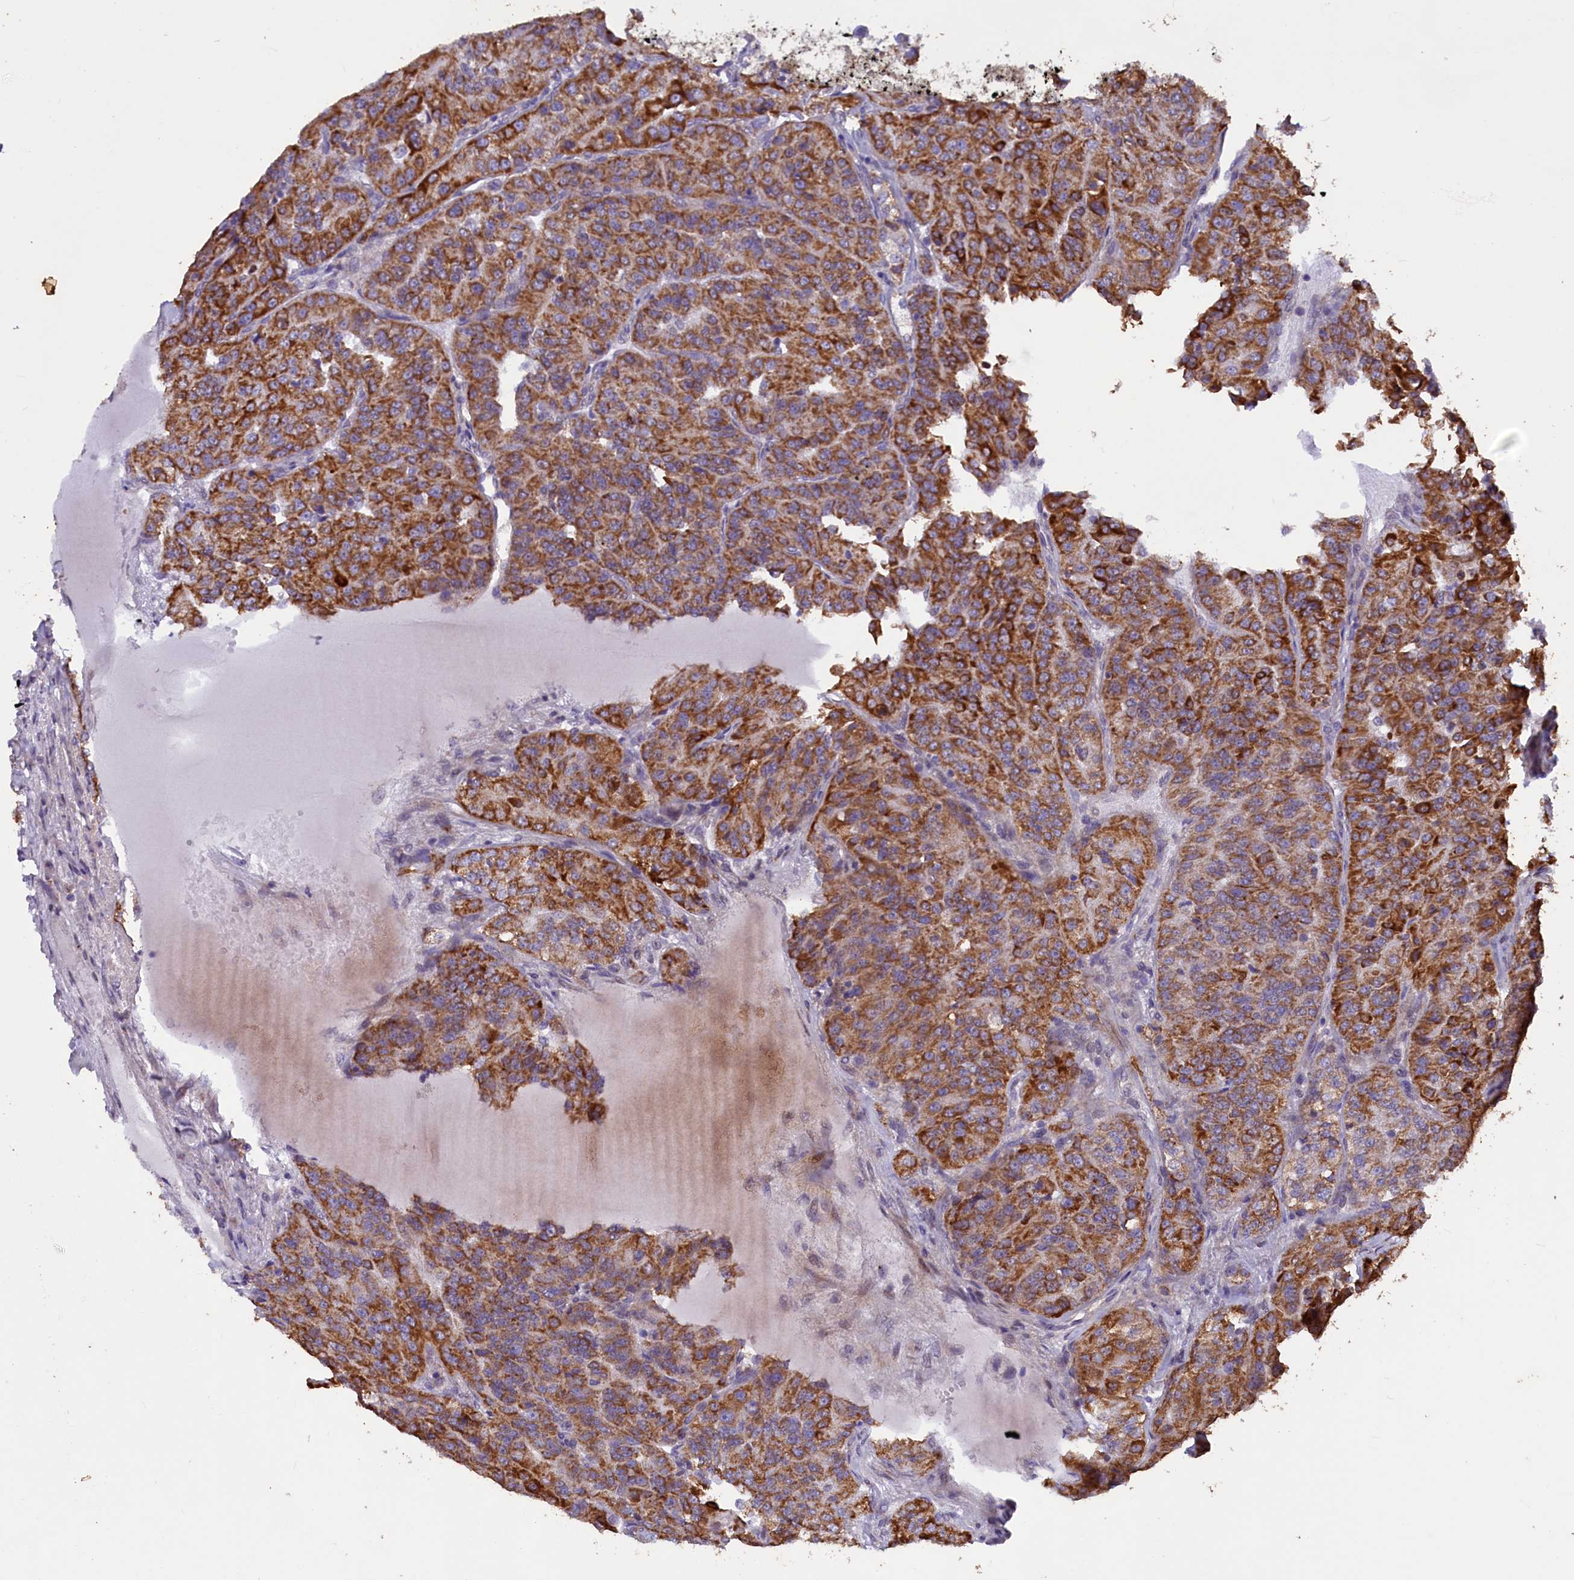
{"staining": {"intensity": "moderate", "quantity": ">75%", "location": "cytoplasmic/membranous"}, "tissue": "renal cancer", "cell_type": "Tumor cells", "image_type": "cancer", "snomed": [{"axis": "morphology", "description": "Adenocarcinoma, NOS"}, {"axis": "topography", "description": "Kidney"}], "caption": "Renal adenocarcinoma stained for a protein exhibits moderate cytoplasmic/membranous positivity in tumor cells.", "gene": "ACAD8", "patient": {"sex": "female", "age": 63}}